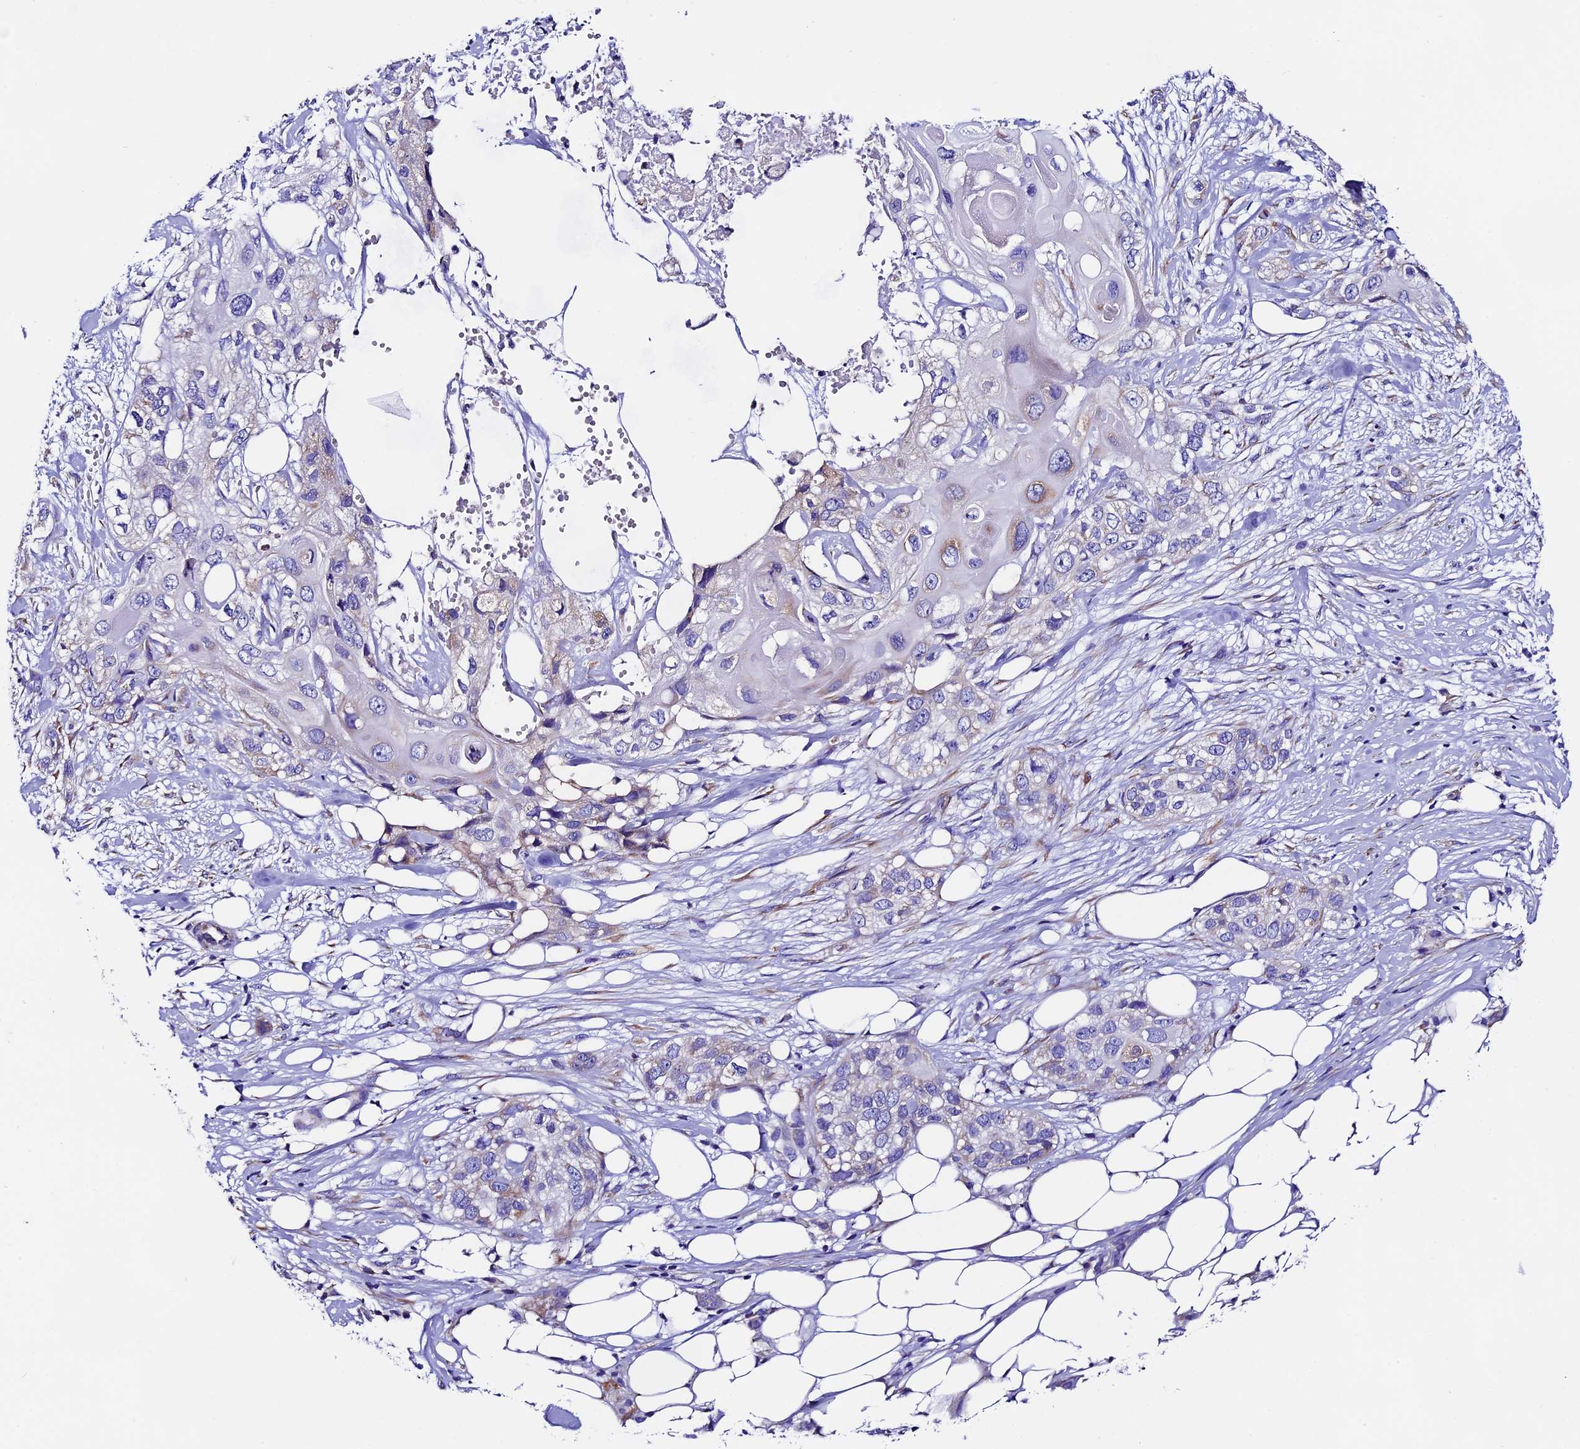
{"staining": {"intensity": "moderate", "quantity": "<25%", "location": "cytoplasmic/membranous"}, "tissue": "skin cancer", "cell_type": "Tumor cells", "image_type": "cancer", "snomed": [{"axis": "morphology", "description": "Normal tissue, NOS"}, {"axis": "morphology", "description": "Squamous cell carcinoma, NOS"}, {"axis": "topography", "description": "Skin"}], "caption": "Skin cancer (squamous cell carcinoma) stained for a protein (brown) reveals moderate cytoplasmic/membranous positive expression in approximately <25% of tumor cells.", "gene": "COMTD1", "patient": {"sex": "male", "age": 72}}